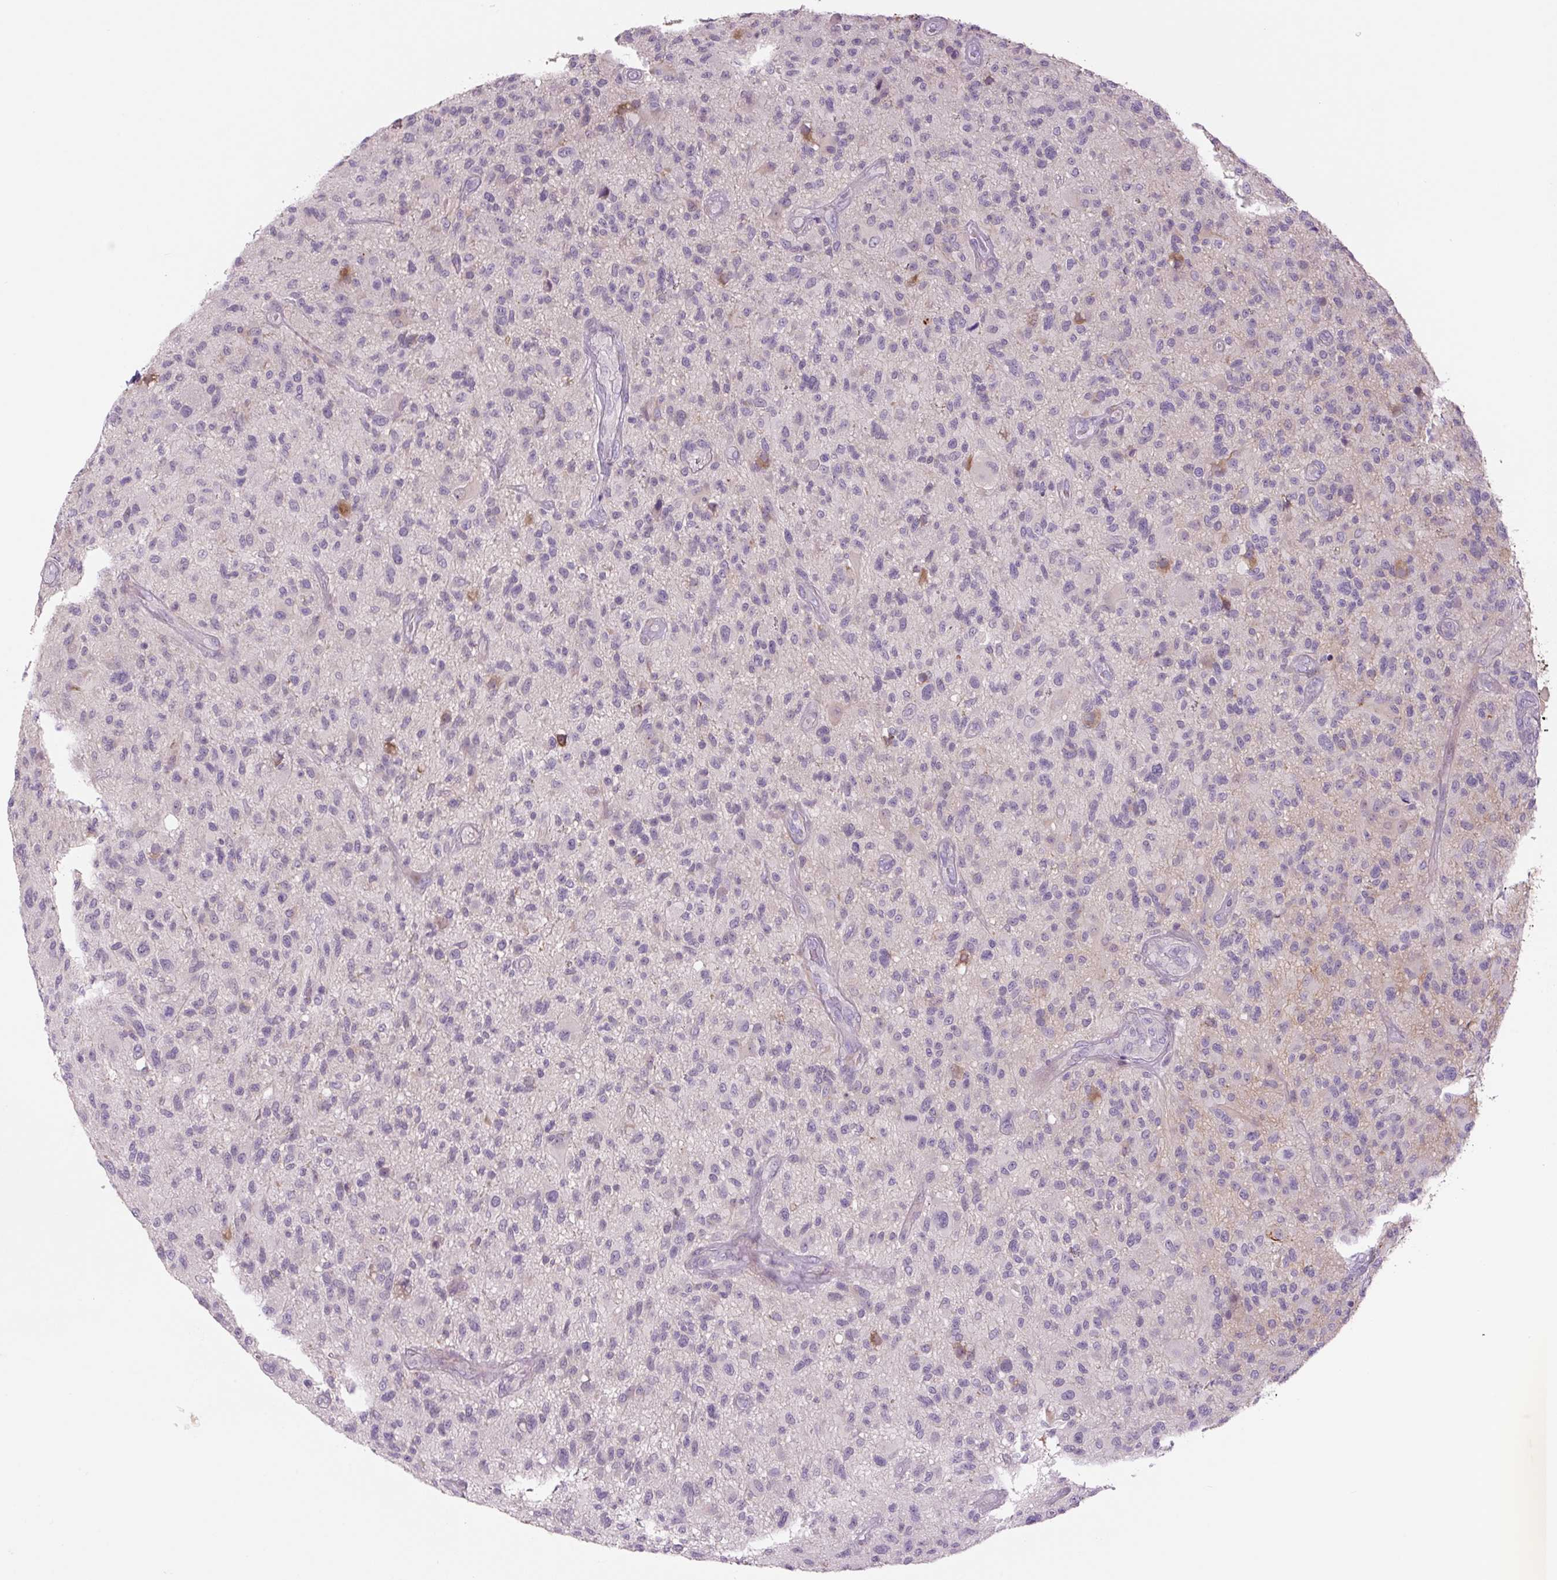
{"staining": {"intensity": "negative", "quantity": "none", "location": "none"}, "tissue": "glioma", "cell_type": "Tumor cells", "image_type": "cancer", "snomed": [{"axis": "morphology", "description": "Glioma, malignant, High grade"}, {"axis": "topography", "description": "Brain"}], "caption": "Immunohistochemical staining of human malignant glioma (high-grade) exhibits no significant expression in tumor cells.", "gene": "TMEM100", "patient": {"sex": "male", "age": 47}}